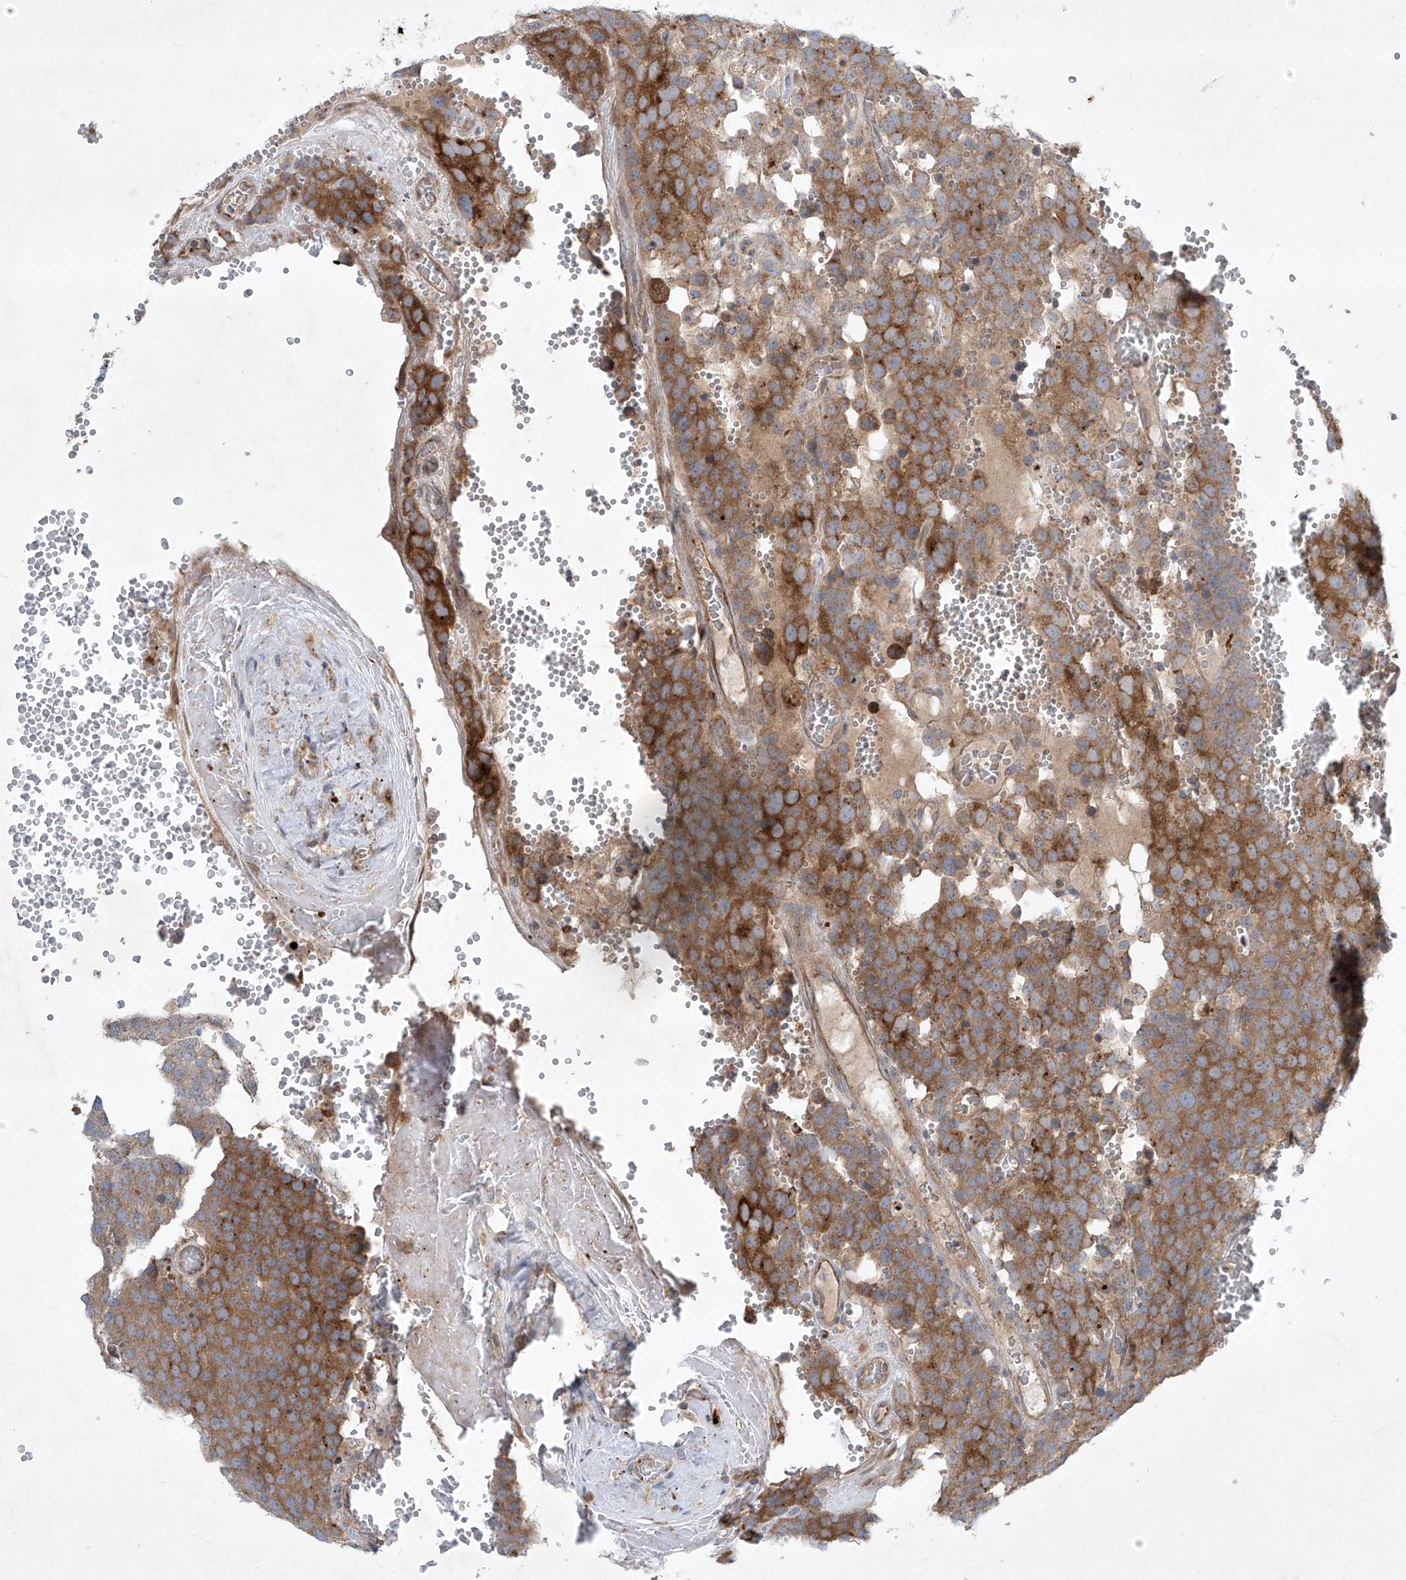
{"staining": {"intensity": "strong", "quantity": ">75%", "location": "cytoplasmic/membranous"}, "tissue": "testis cancer", "cell_type": "Tumor cells", "image_type": "cancer", "snomed": [{"axis": "morphology", "description": "Seminoma, NOS"}, {"axis": "topography", "description": "Testis"}], "caption": "Human testis cancer stained with a brown dye reveals strong cytoplasmic/membranous positive staining in approximately >75% of tumor cells.", "gene": "TJAP1", "patient": {"sex": "male", "age": 71}}